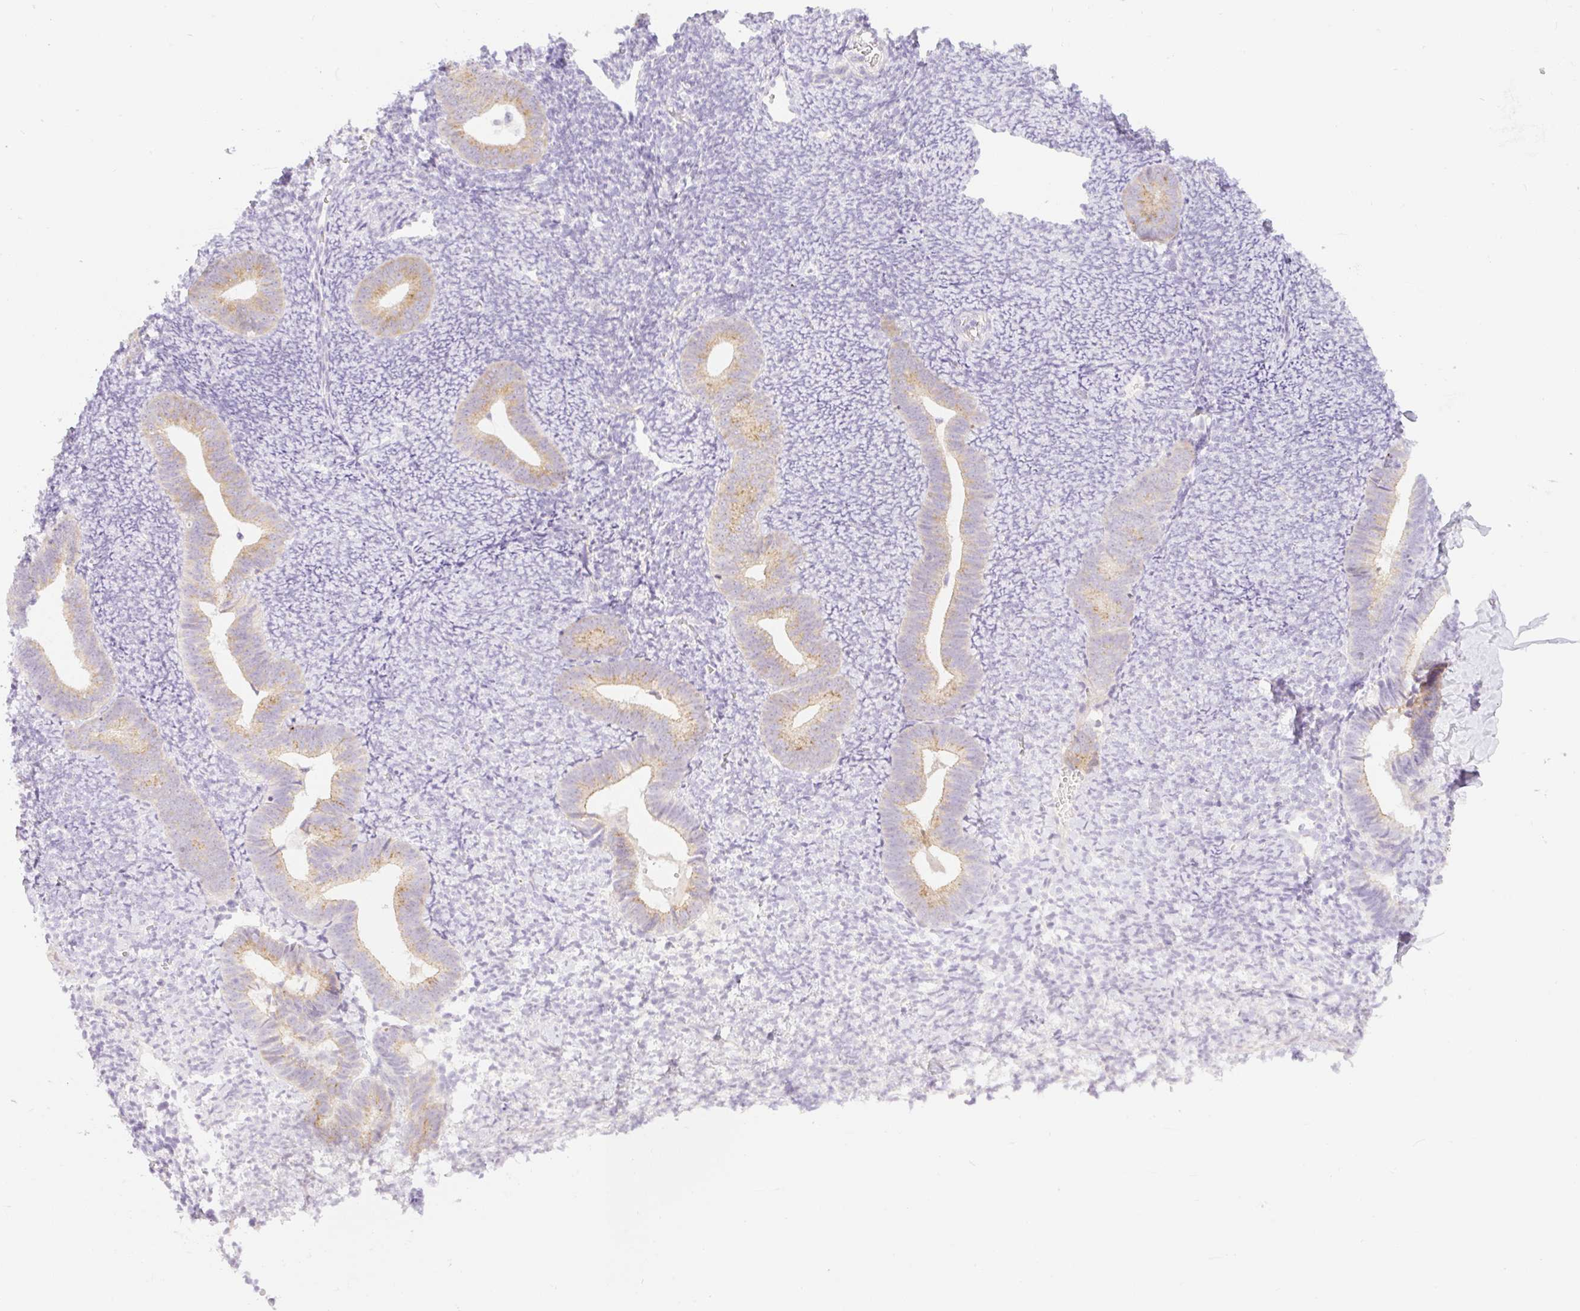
{"staining": {"intensity": "negative", "quantity": "none", "location": "none"}, "tissue": "endometrium", "cell_type": "Cells in endometrial stroma", "image_type": "normal", "snomed": [{"axis": "morphology", "description": "Normal tissue, NOS"}, {"axis": "topography", "description": "Endometrium"}], "caption": "Immunohistochemistry micrograph of normal endometrium: endometrium stained with DAB (3,3'-diaminobenzidine) exhibits no significant protein positivity in cells in endometrial stroma.", "gene": "MIA2", "patient": {"sex": "female", "age": 39}}